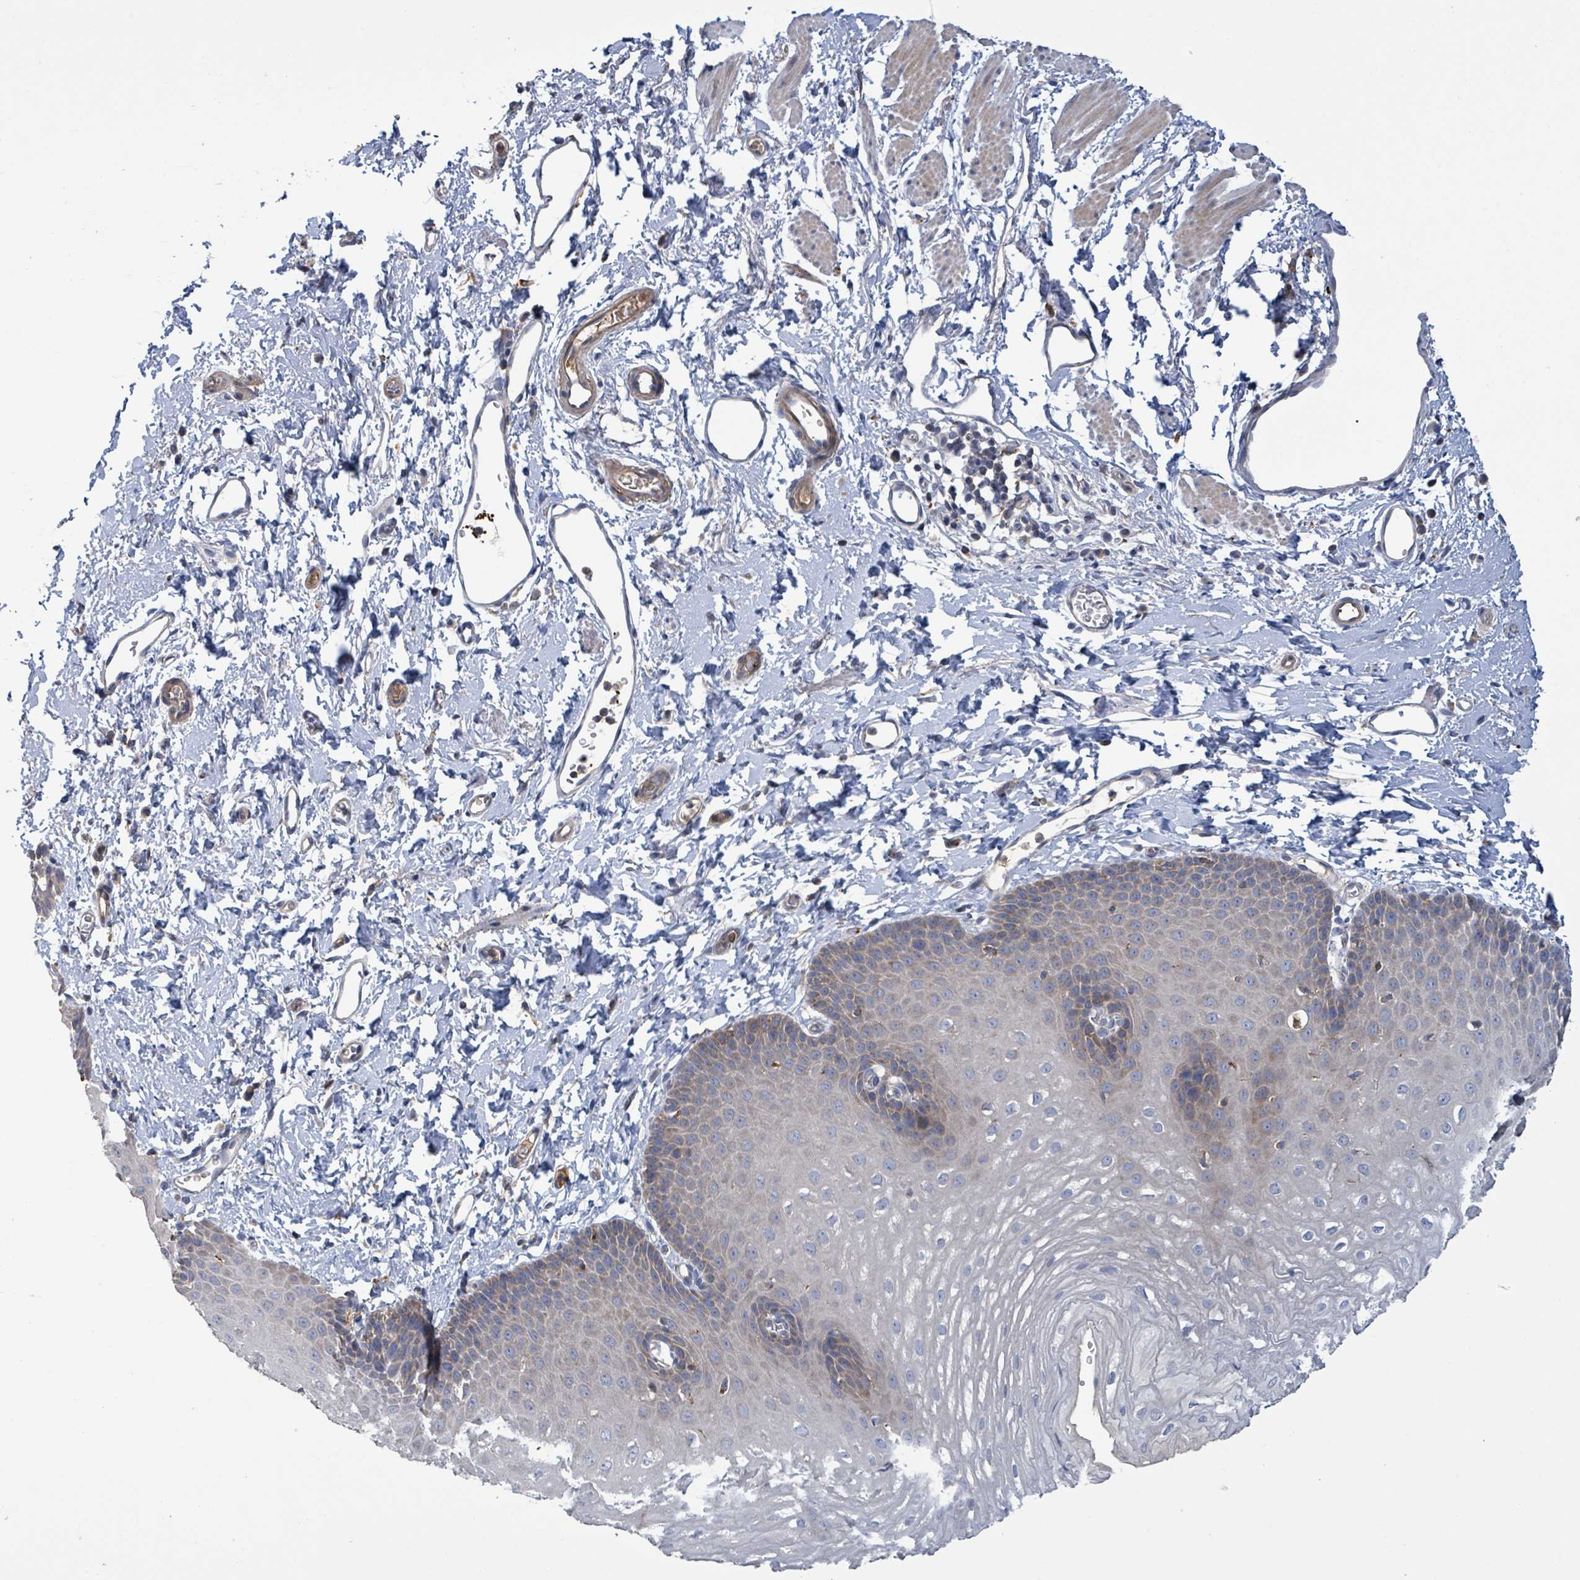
{"staining": {"intensity": "moderate", "quantity": "25%-75%", "location": "cytoplasmic/membranous"}, "tissue": "esophagus", "cell_type": "Squamous epithelial cells", "image_type": "normal", "snomed": [{"axis": "morphology", "description": "Normal tissue, NOS"}, {"axis": "topography", "description": "Esophagus"}], "caption": "Protein staining demonstrates moderate cytoplasmic/membranous positivity in about 25%-75% of squamous epithelial cells in unremarkable esophagus. The staining is performed using DAB brown chromogen to label protein expression. The nuclei are counter-stained blue using hematoxylin.", "gene": "PLAAT1", "patient": {"sex": "male", "age": 70}}